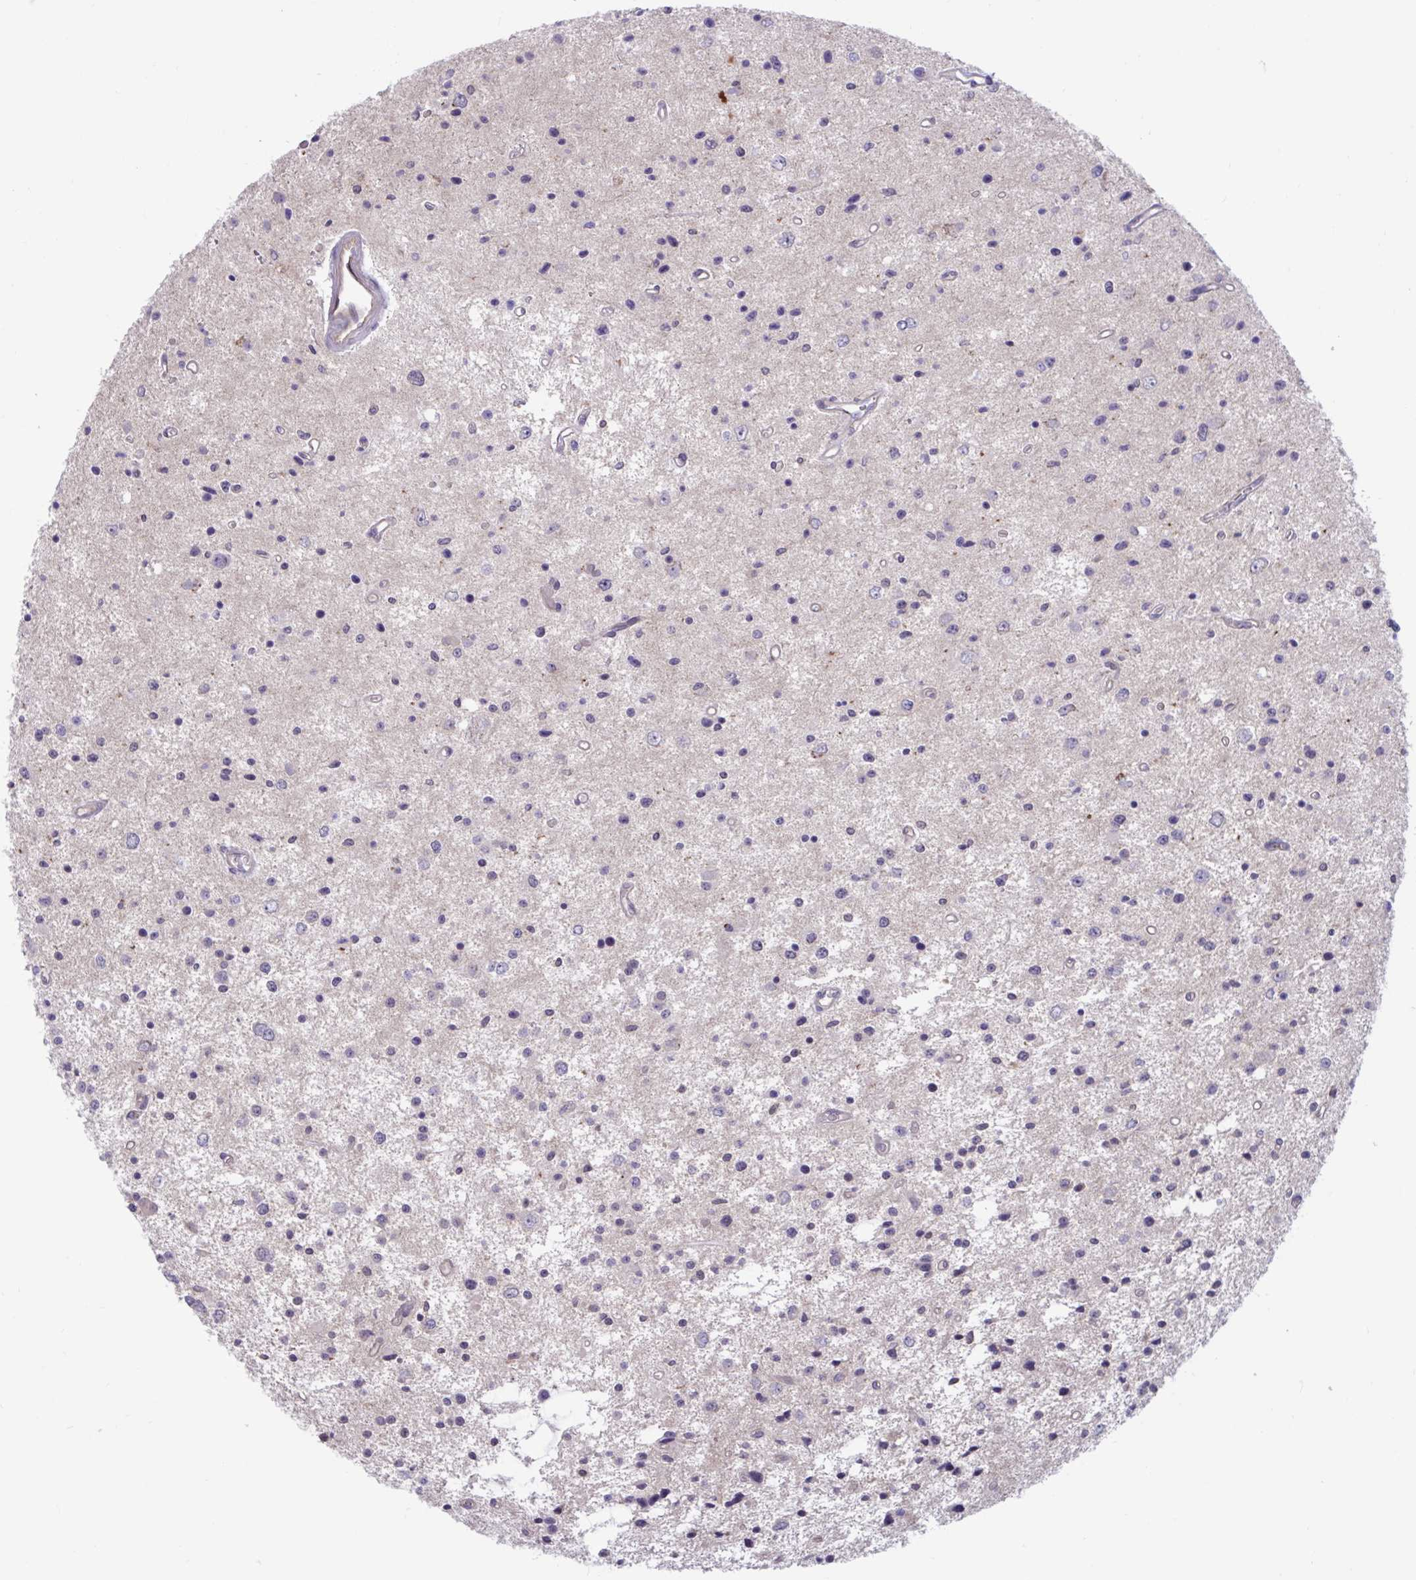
{"staining": {"intensity": "negative", "quantity": "none", "location": "none"}, "tissue": "glioma", "cell_type": "Tumor cells", "image_type": "cancer", "snomed": [{"axis": "morphology", "description": "Glioma, malignant, Low grade"}, {"axis": "topography", "description": "Brain"}], "caption": "IHC image of neoplastic tissue: glioma stained with DAB demonstrates no significant protein expression in tumor cells.", "gene": "IST1", "patient": {"sex": "male", "age": 43}}